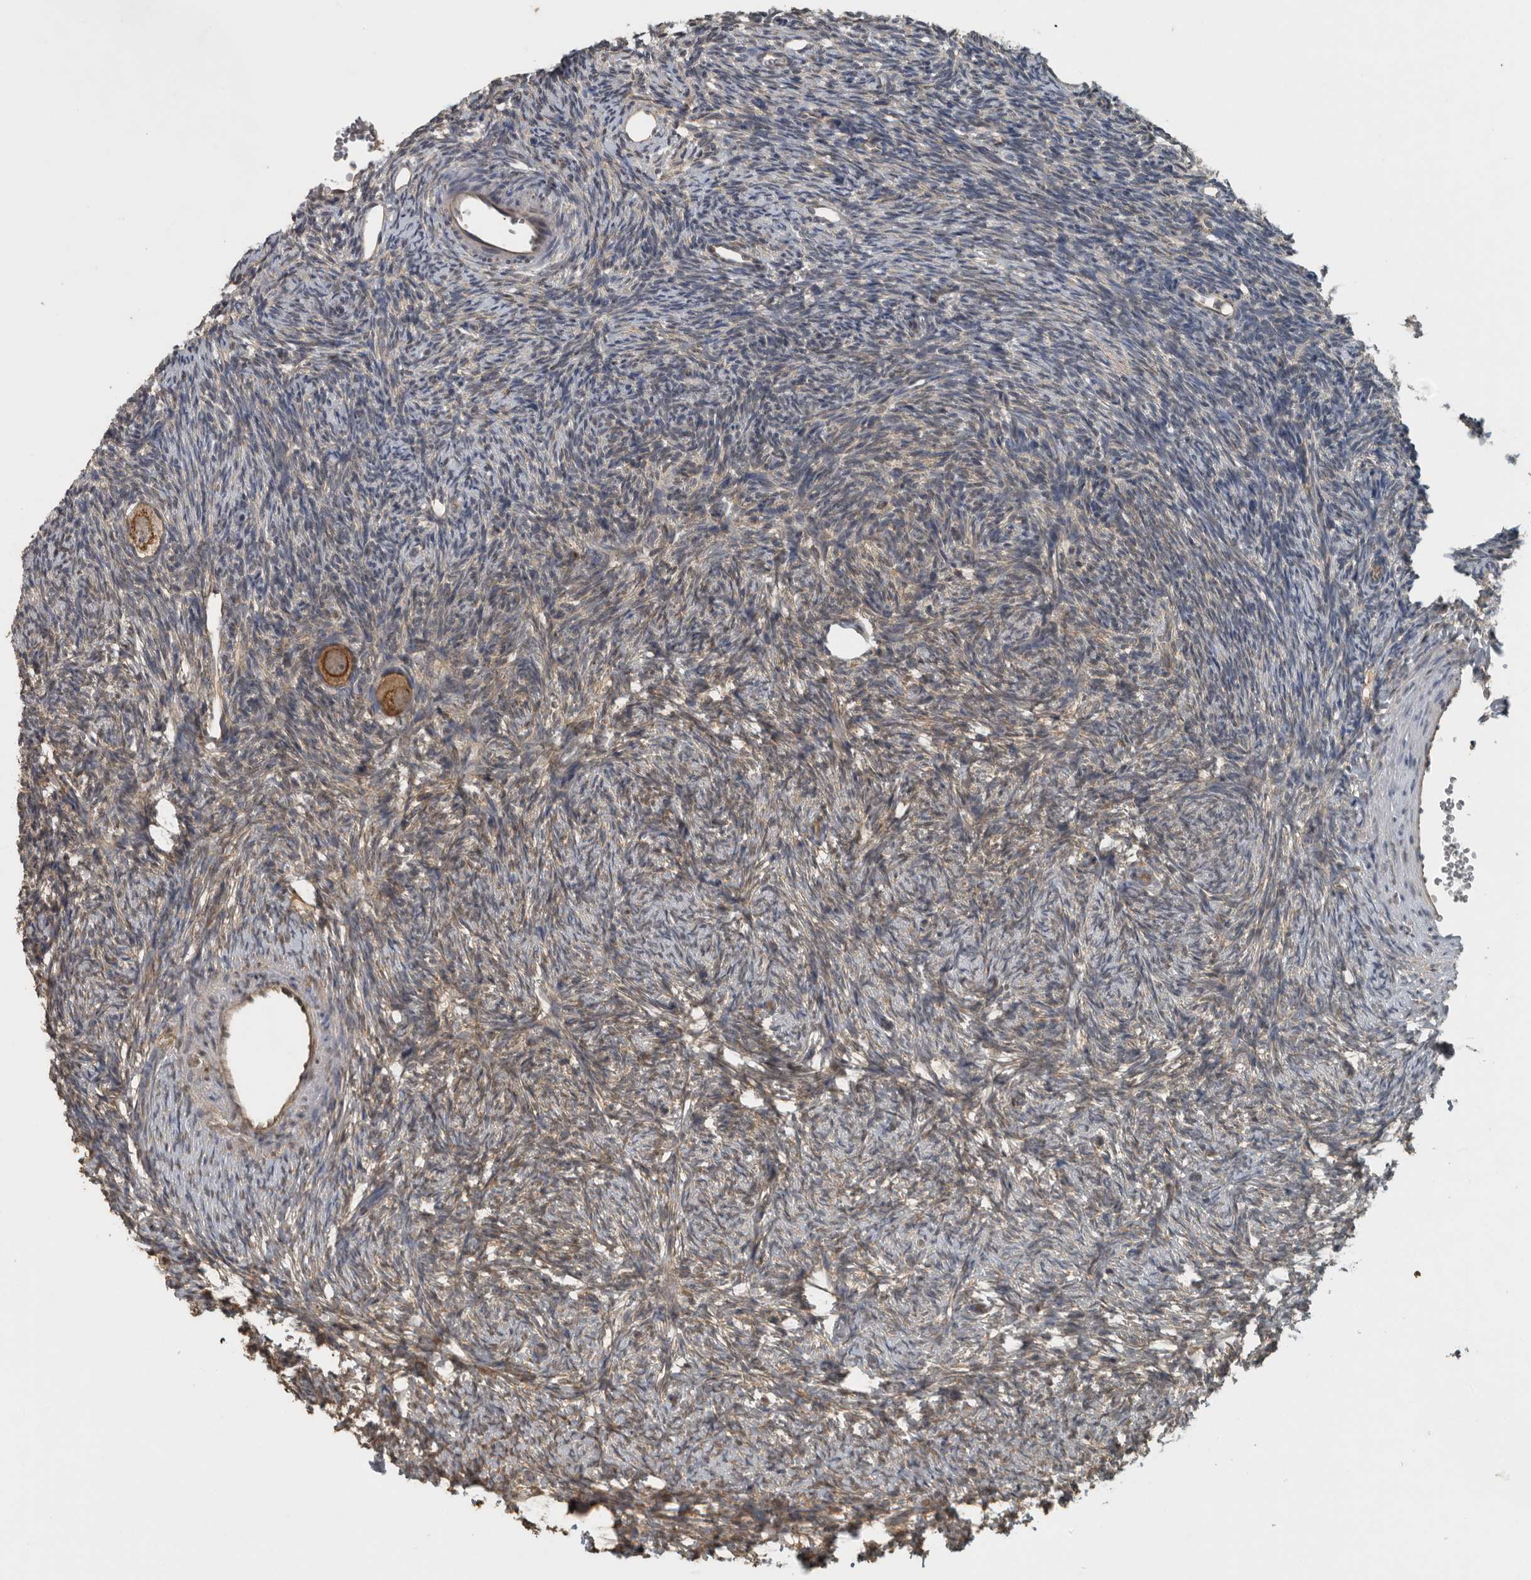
{"staining": {"intensity": "moderate", "quantity": ">75%", "location": "cytoplasmic/membranous"}, "tissue": "ovary", "cell_type": "Follicle cells", "image_type": "normal", "snomed": [{"axis": "morphology", "description": "Normal tissue, NOS"}, {"axis": "topography", "description": "Ovary"}], "caption": "DAB immunohistochemical staining of unremarkable human ovary reveals moderate cytoplasmic/membranous protein positivity in about >75% of follicle cells.", "gene": "AFAP1", "patient": {"sex": "female", "age": 34}}